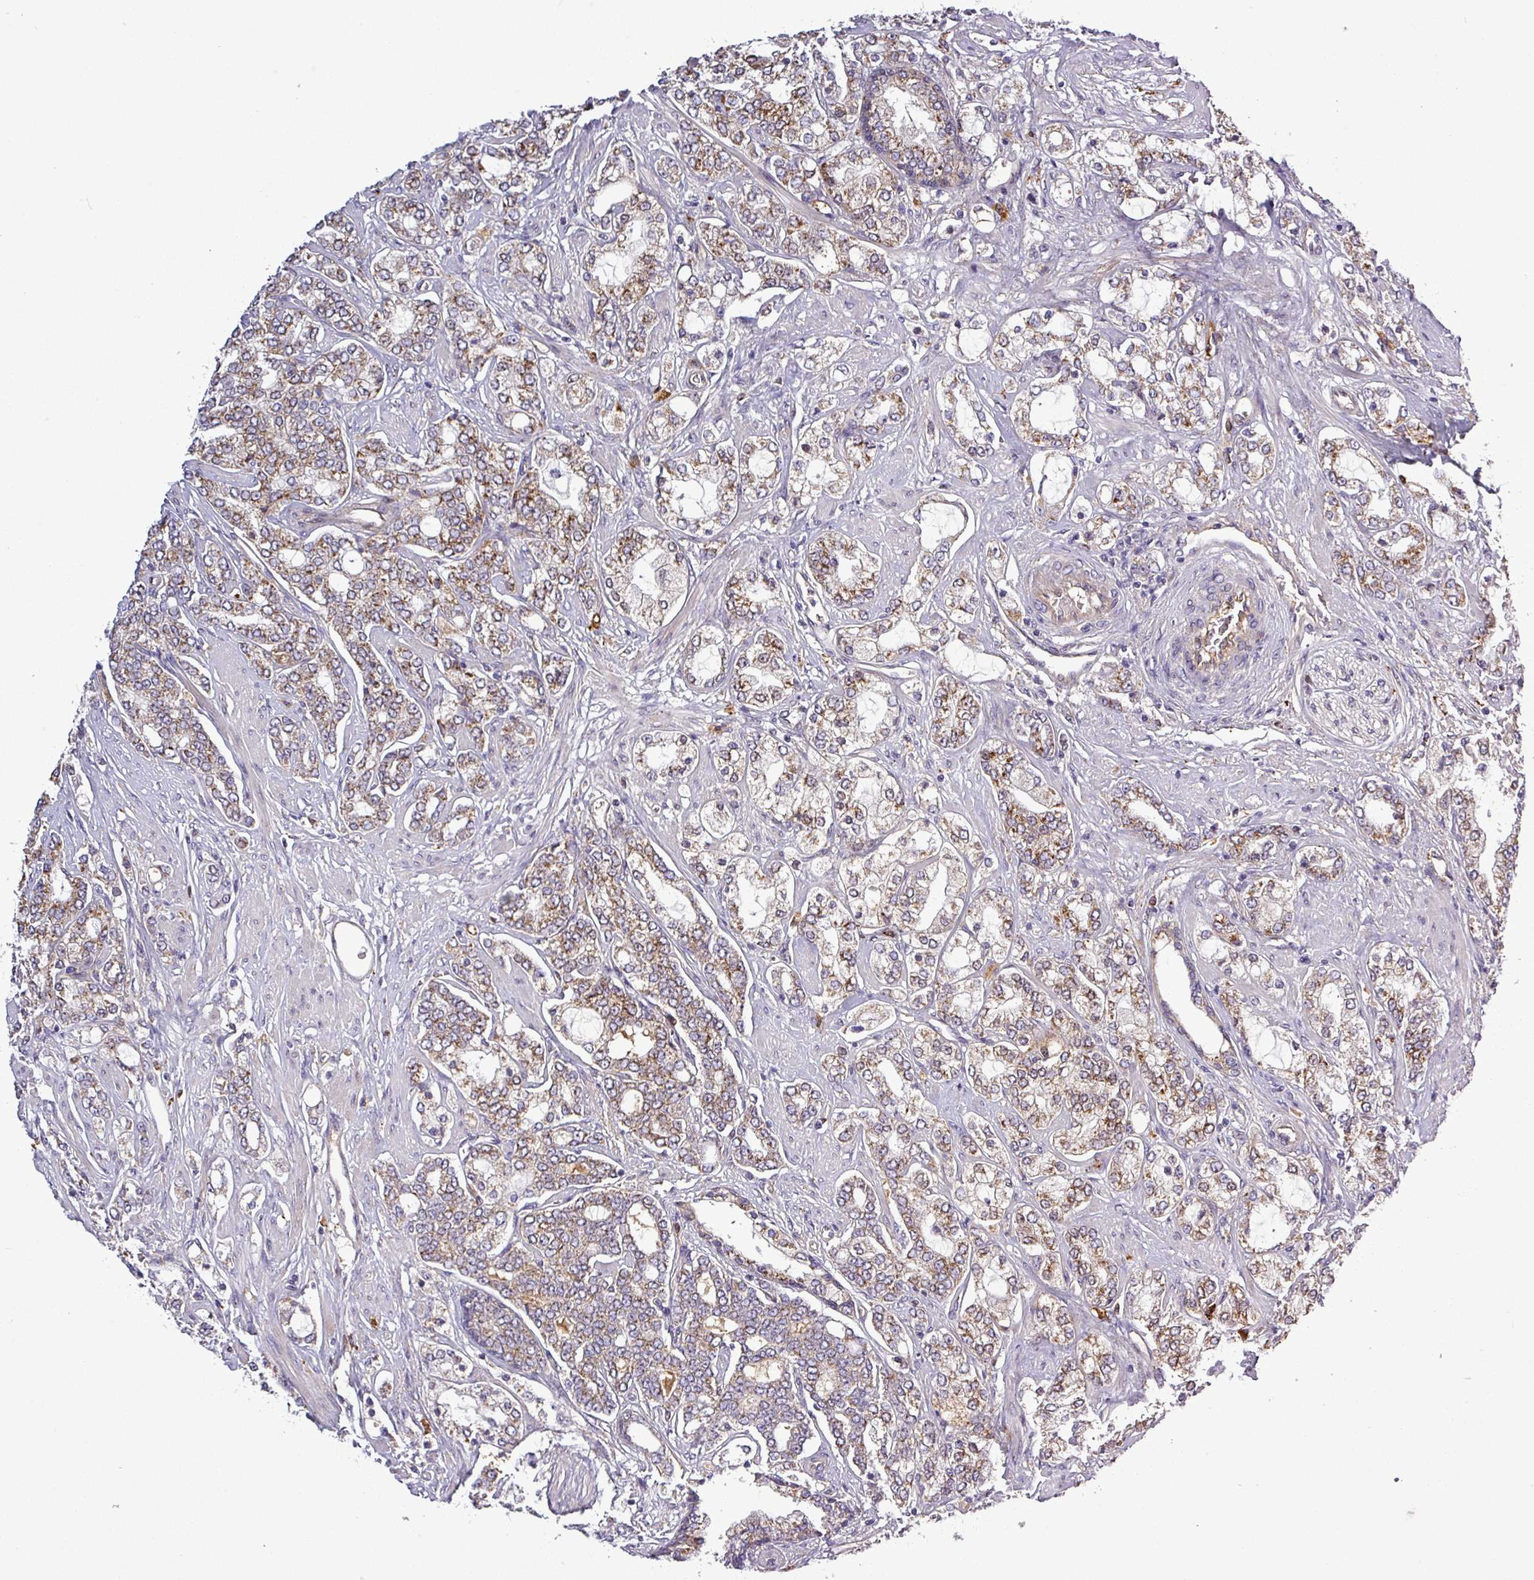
{"staining": {"intensity": "moderate", "quantity": "25%-75%", "location": "cytoplasmic/membranous"}, "tissue": "prostate cancer", "cell_type": "Tumor cells", "image_type": "cancer", "snomed": [{"axis": "morphology", "description": "Adenocarcinoma, High grade"}, {"axis": "topography", "description": "Prostate"}], "caption": "Prostate cancer (high-grade adenocarcinoma) stained for a protein (brown) exhibits moderate cytoplasmic/membranous positive staining in about 25%-75% of tumor cells.", "gene": "PCDH1", "patient": {"sex": "male", "age": 64}}